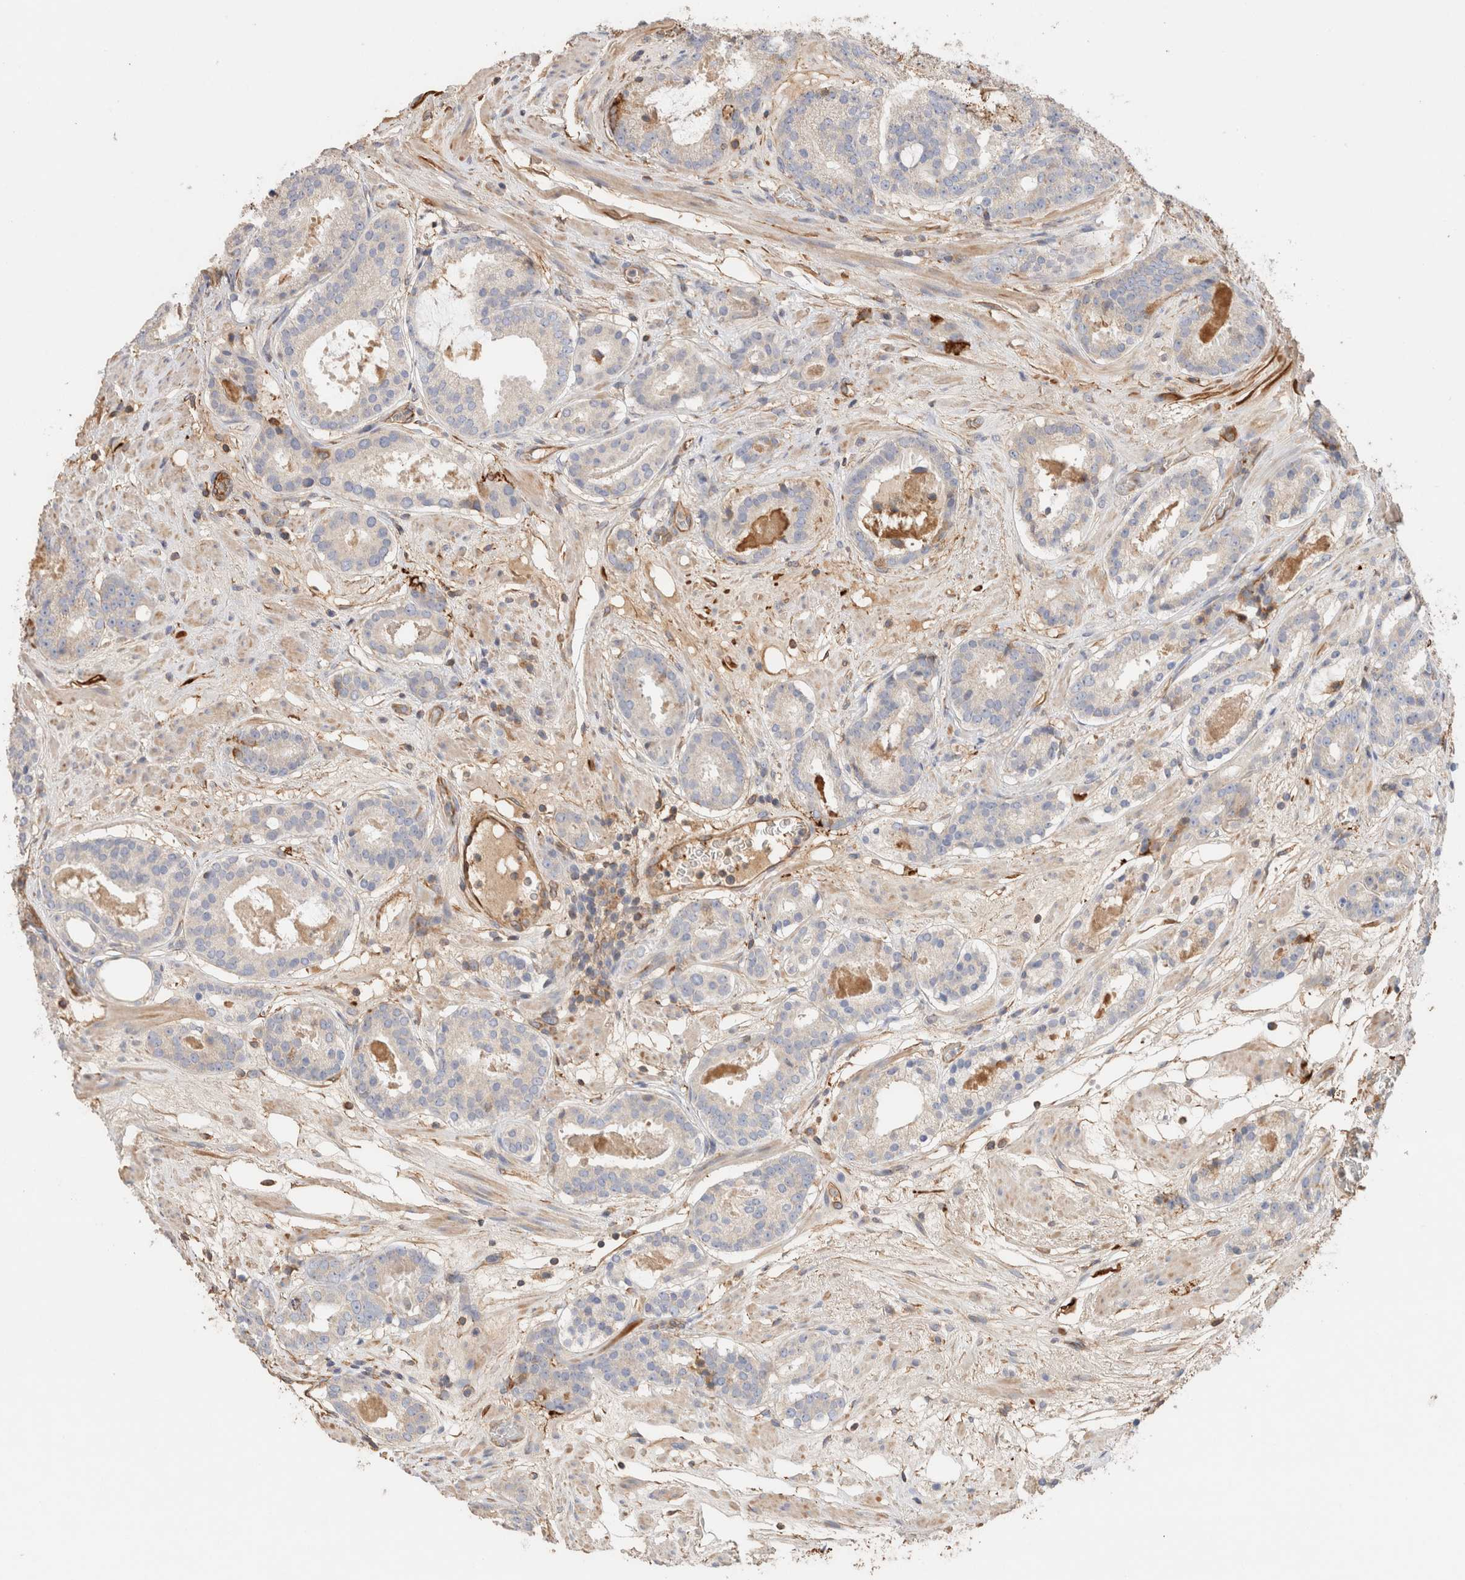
{"staining": {"intensity": "negative", "quantity": "none", "location": "none"}, "tissue": "prostate cancer", "cell_type": "Tumor cells", "image_type": "cancer", "snomed": [{"axis": "morphology", "description": "Adenocarcinoma, Low grade"}, {"axis": "topography", "description": "Prostate"}], "caption": "This is a histopathology image of IHC staining of prostate cancer, which shows no expression in tumor cells.", "gene": "PROS1", "patient": {"sex": "male", "age": 69}}